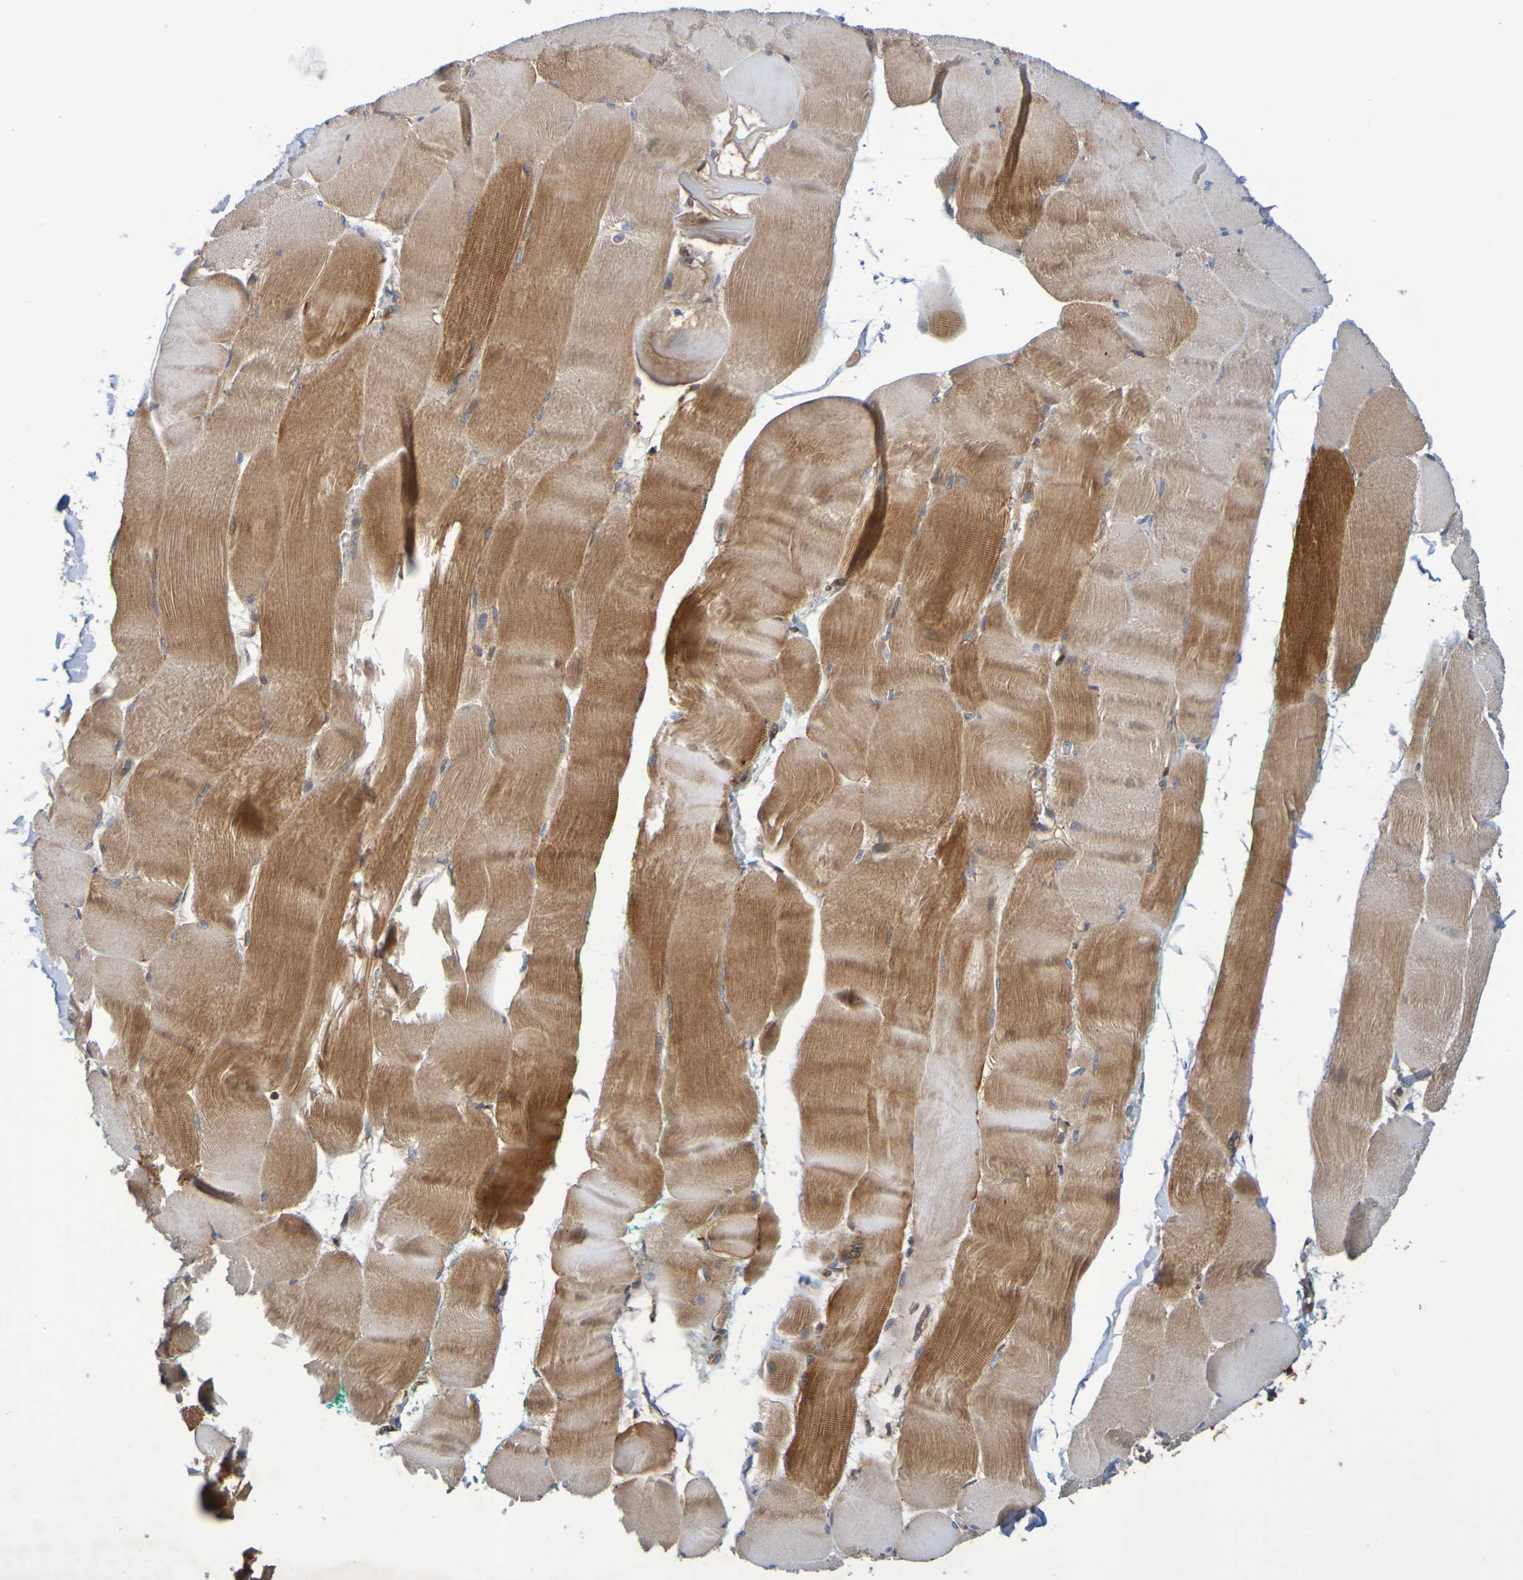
{"staining": {"intensity": "moderate", "quantity": ">75%", "location": "cytoplasmic/membranous"}, "tissue": "skeletal muscle", "cell_type": "Myocytes", "image_type": "normal", "snomed": [{"axis": "morphology", "description": "Normal tissue, NOS"}, {"axis": "morphology", "description": "Squamous cell carcinoma, NOS"}, {"axis": "topography", "description": "Skeletal muscle"}], "caption": "Immunohistochemistry (IHC) photomicrograph of unremarkable human skeletal muscle stained for a protein (brown), which exhibits medium levels of moderate cytoplasmic/membranous positivity in approximately >75% of myocytes.", "gene": "CCDC51", "patient": {"sex": "male", "age": 51}}